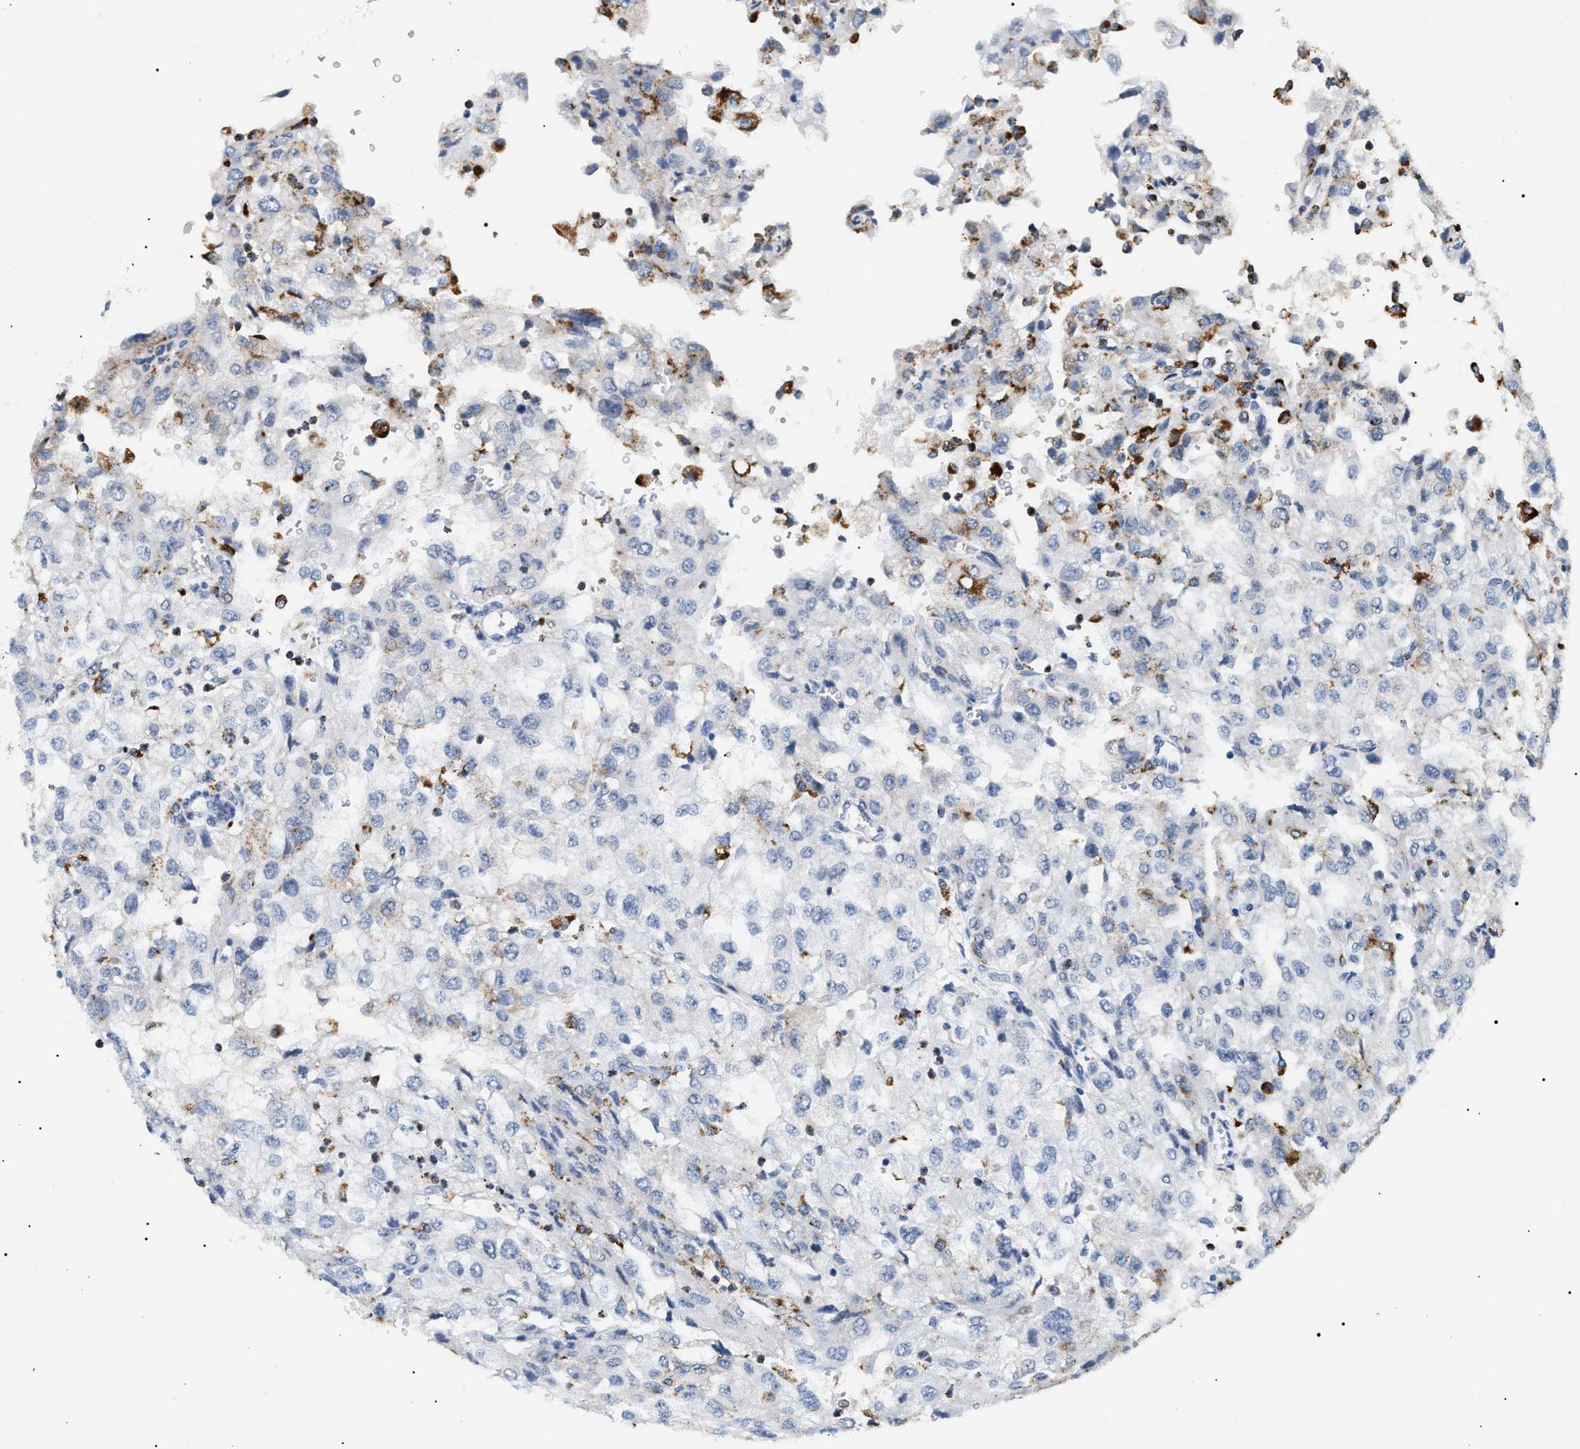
{"staining": {"intensity": "negative", "quantity": "none", "location": "none"}, "tissue": "renal cancer", "cell_type": "Tumor cells", "image_type": "cancer", "snomed": [{"axis": "morphology", "description": "Adenocarcinoma, NOS"}, {"axis": "topography", "description": "Kidney"}], "caption": "Immunohistochemistry of human renal cancer displays no staining in tumor cells.", "gene": "HSD17B11", "patient": {"sex": "female", "age": 54}}